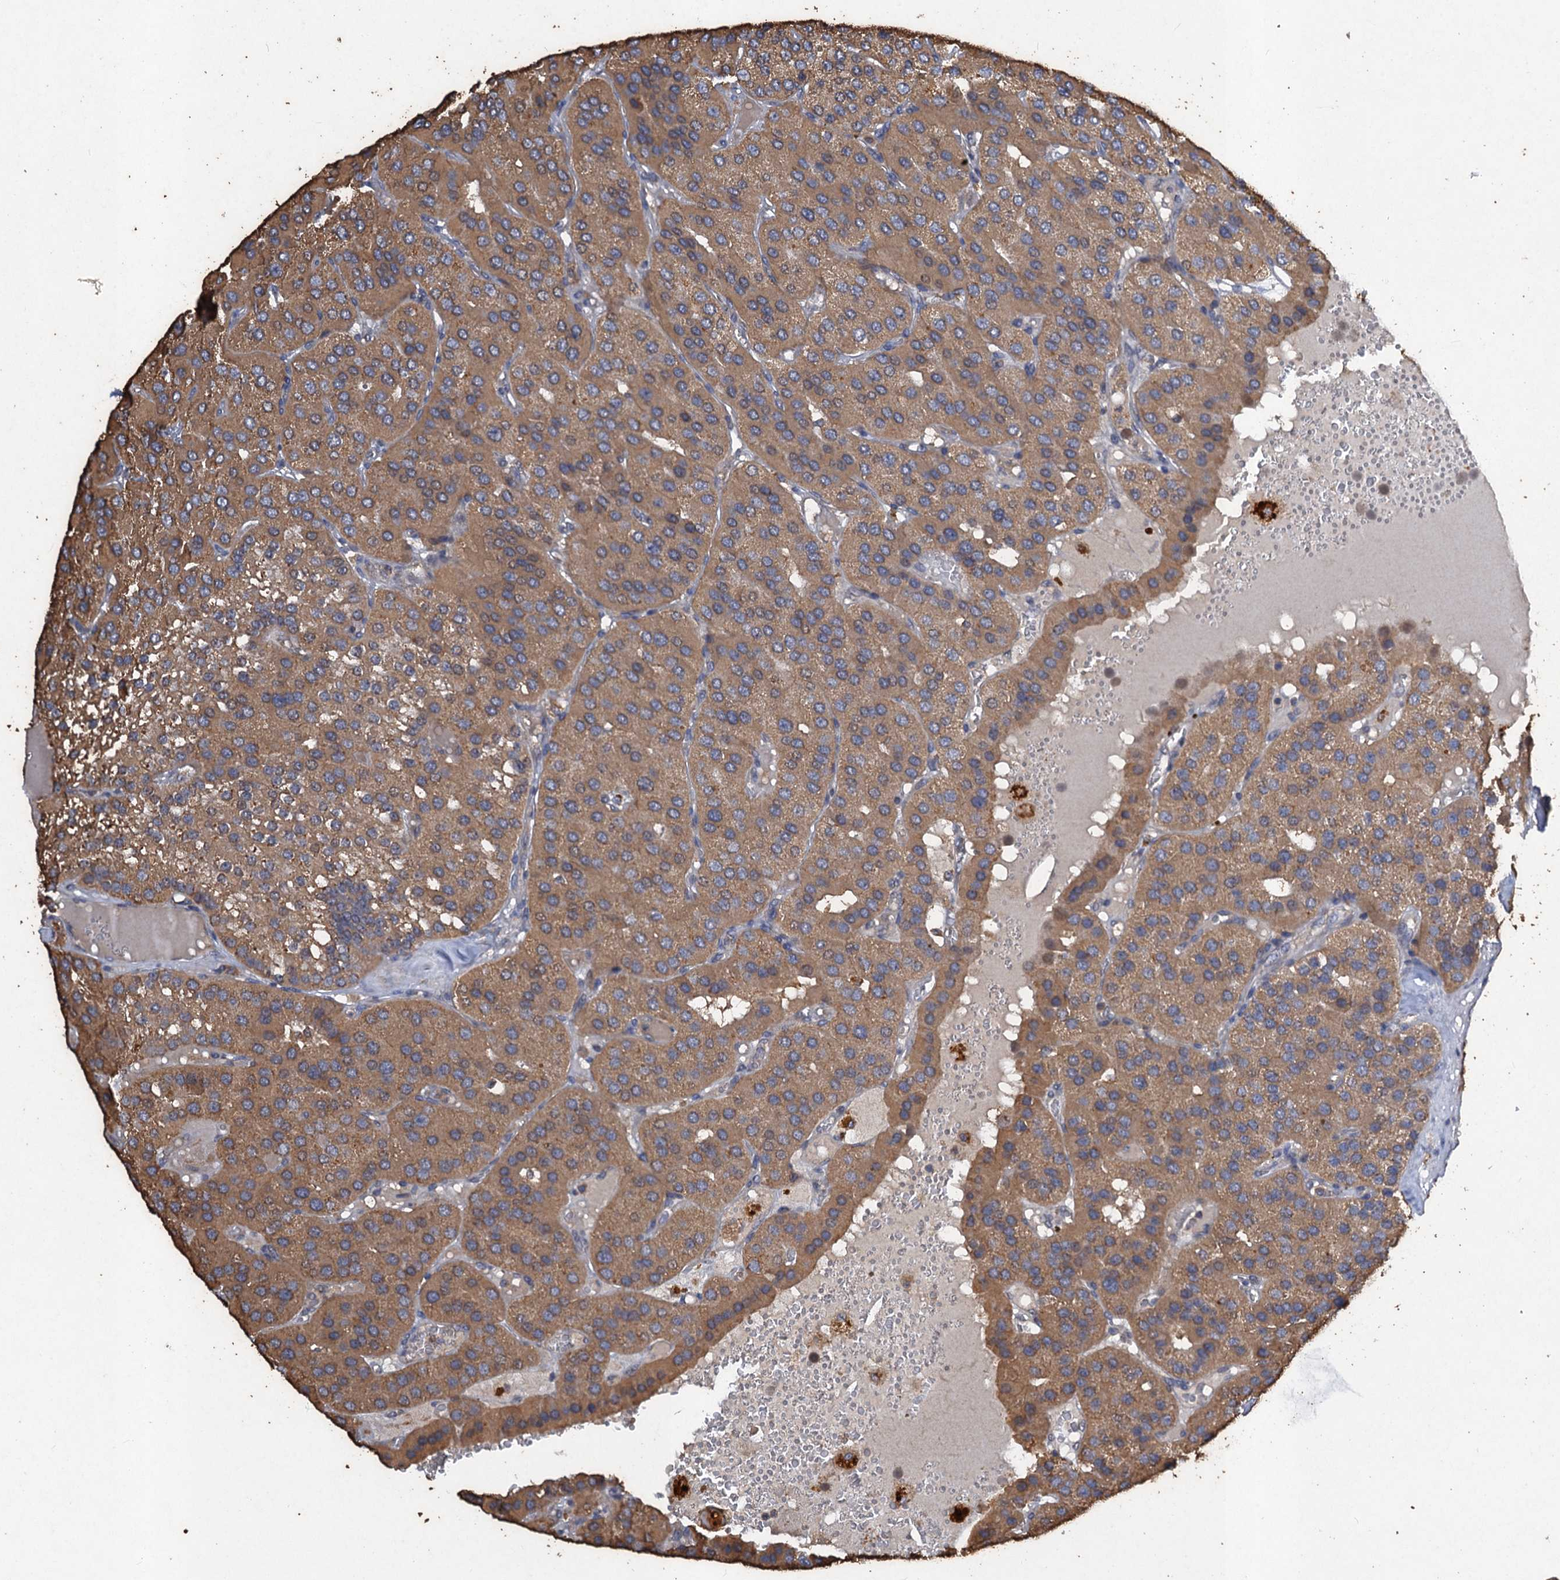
{"staining": {"intensity": "moderate", "quantity": ">75%", "location": "cytoplasmic/membranous"}, "tissue": "parathyroid gland", "cell_type": "Glandular cells", "image_type": "normal", "snomed": [{"axis": "morphology", "description": "Normal tissue, NOS"}, {"axis": "morphology", "description": "Adenoma, NOS"}, {"axis": "topography", "description": "Parathyroid gland"}], "caption": "Normal parathyroid gland reveals moderate cytoplasmic/membranous staining in approximately >75% of glandular cells, visualized by immunohistochemistry. The protein of interest is stained brown, and the nuclei are stained in blue (DAB (3,3'-diaminobenzidine) IHC with brightfield microscopy, high magnification).", "gene": "SCUBE3", "patient": {"sex": "female", "age": 86}}